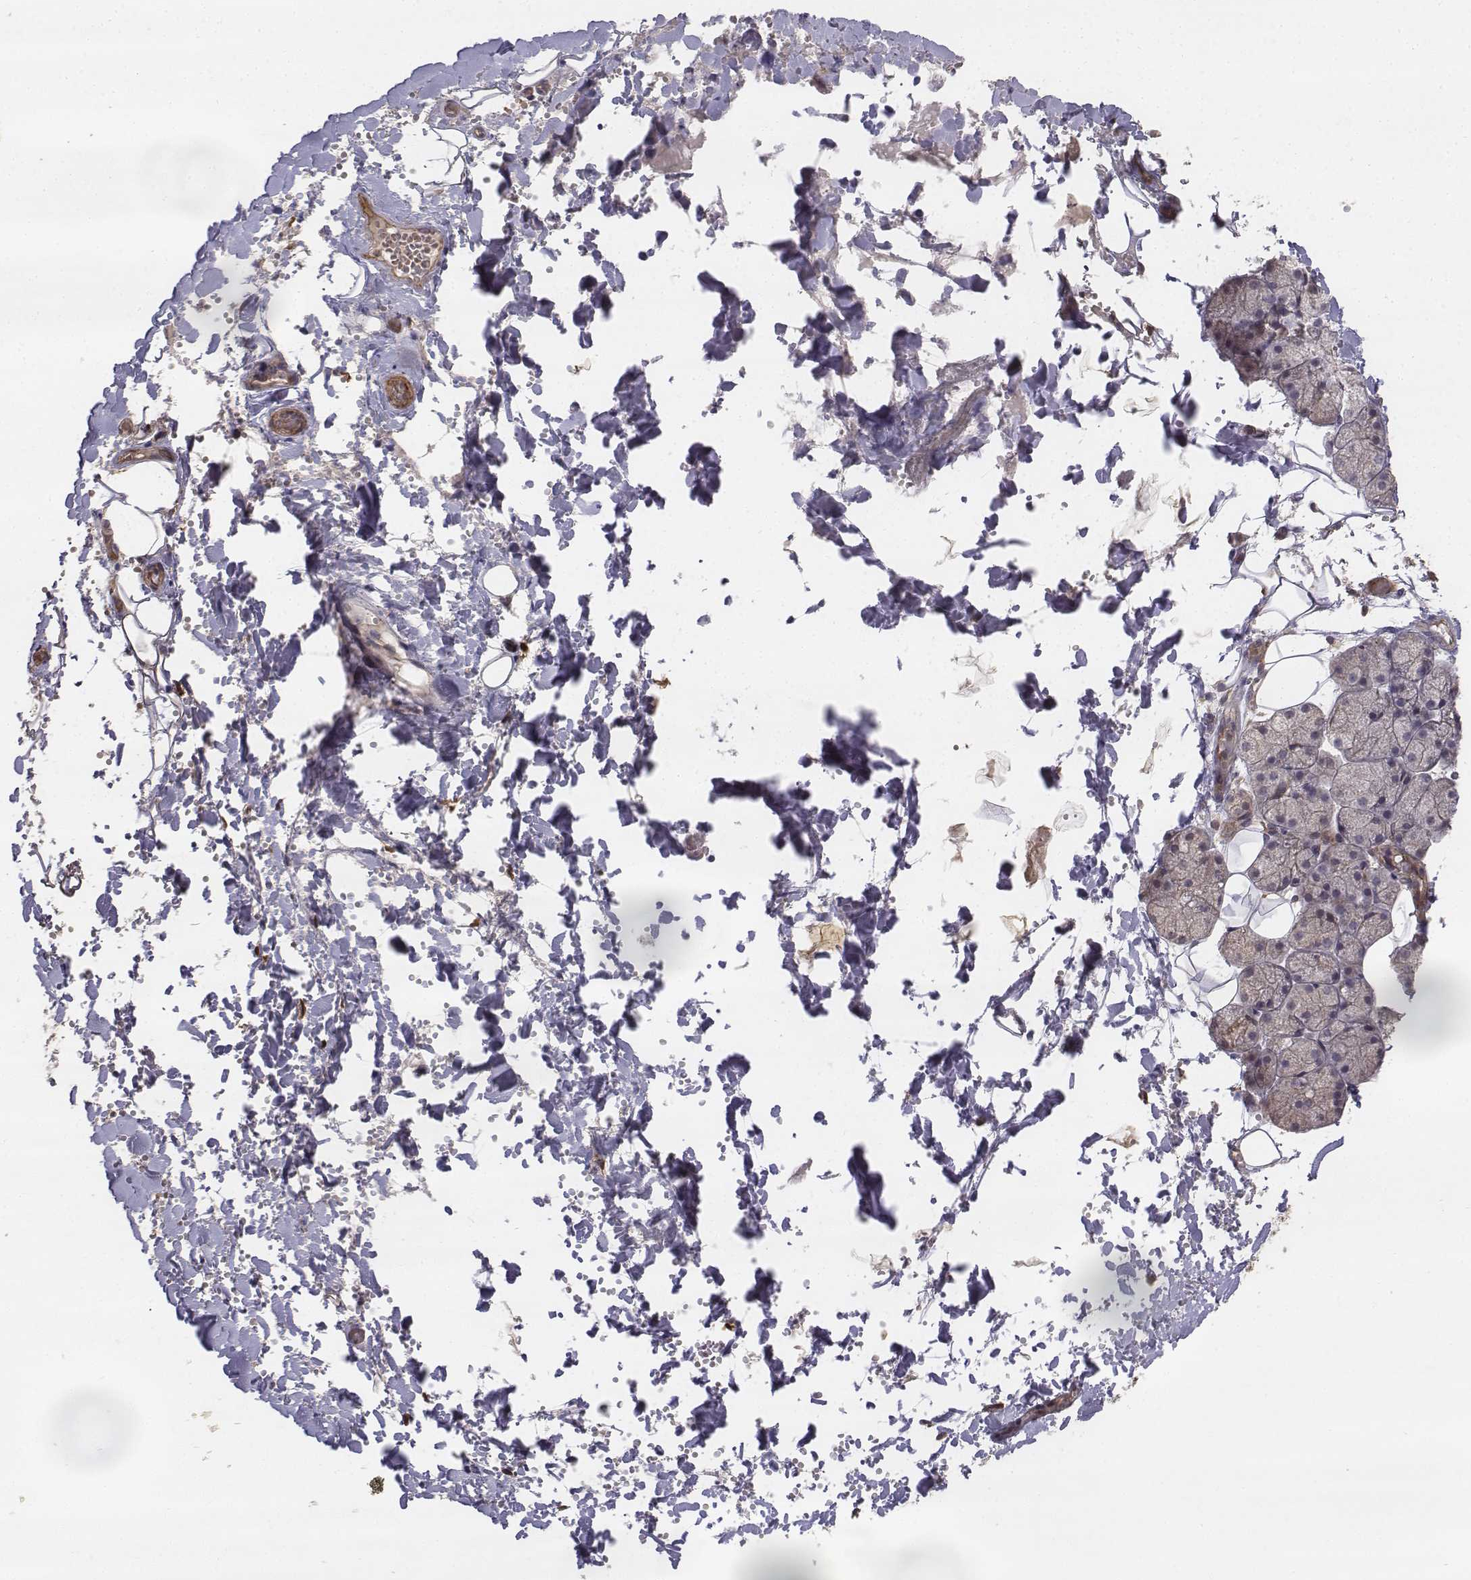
{"staining": {"intensity": "moderate", "quantity": "<25%", "location": "cytoplasmic/membranous"}, "tissue": "salivary gland", "cell_type": "Glandular cells", "image_type": "normal", "snomed": [{"axis": "morphology", "description": "Normal tissue, NOS"}, {"axis": "topography", "description": "Salivary gland"}], "caption": "Brown immunohistochemical staining in normal salivary gland reveals moderate cytoplasmic/membranous staining in approximately <25% of glandular cells. (DAB IHC, brown staining for protein, blue staining for nuclei).", "gene": "FBXO21", "patient": {"sex": "male", "age": 38}}